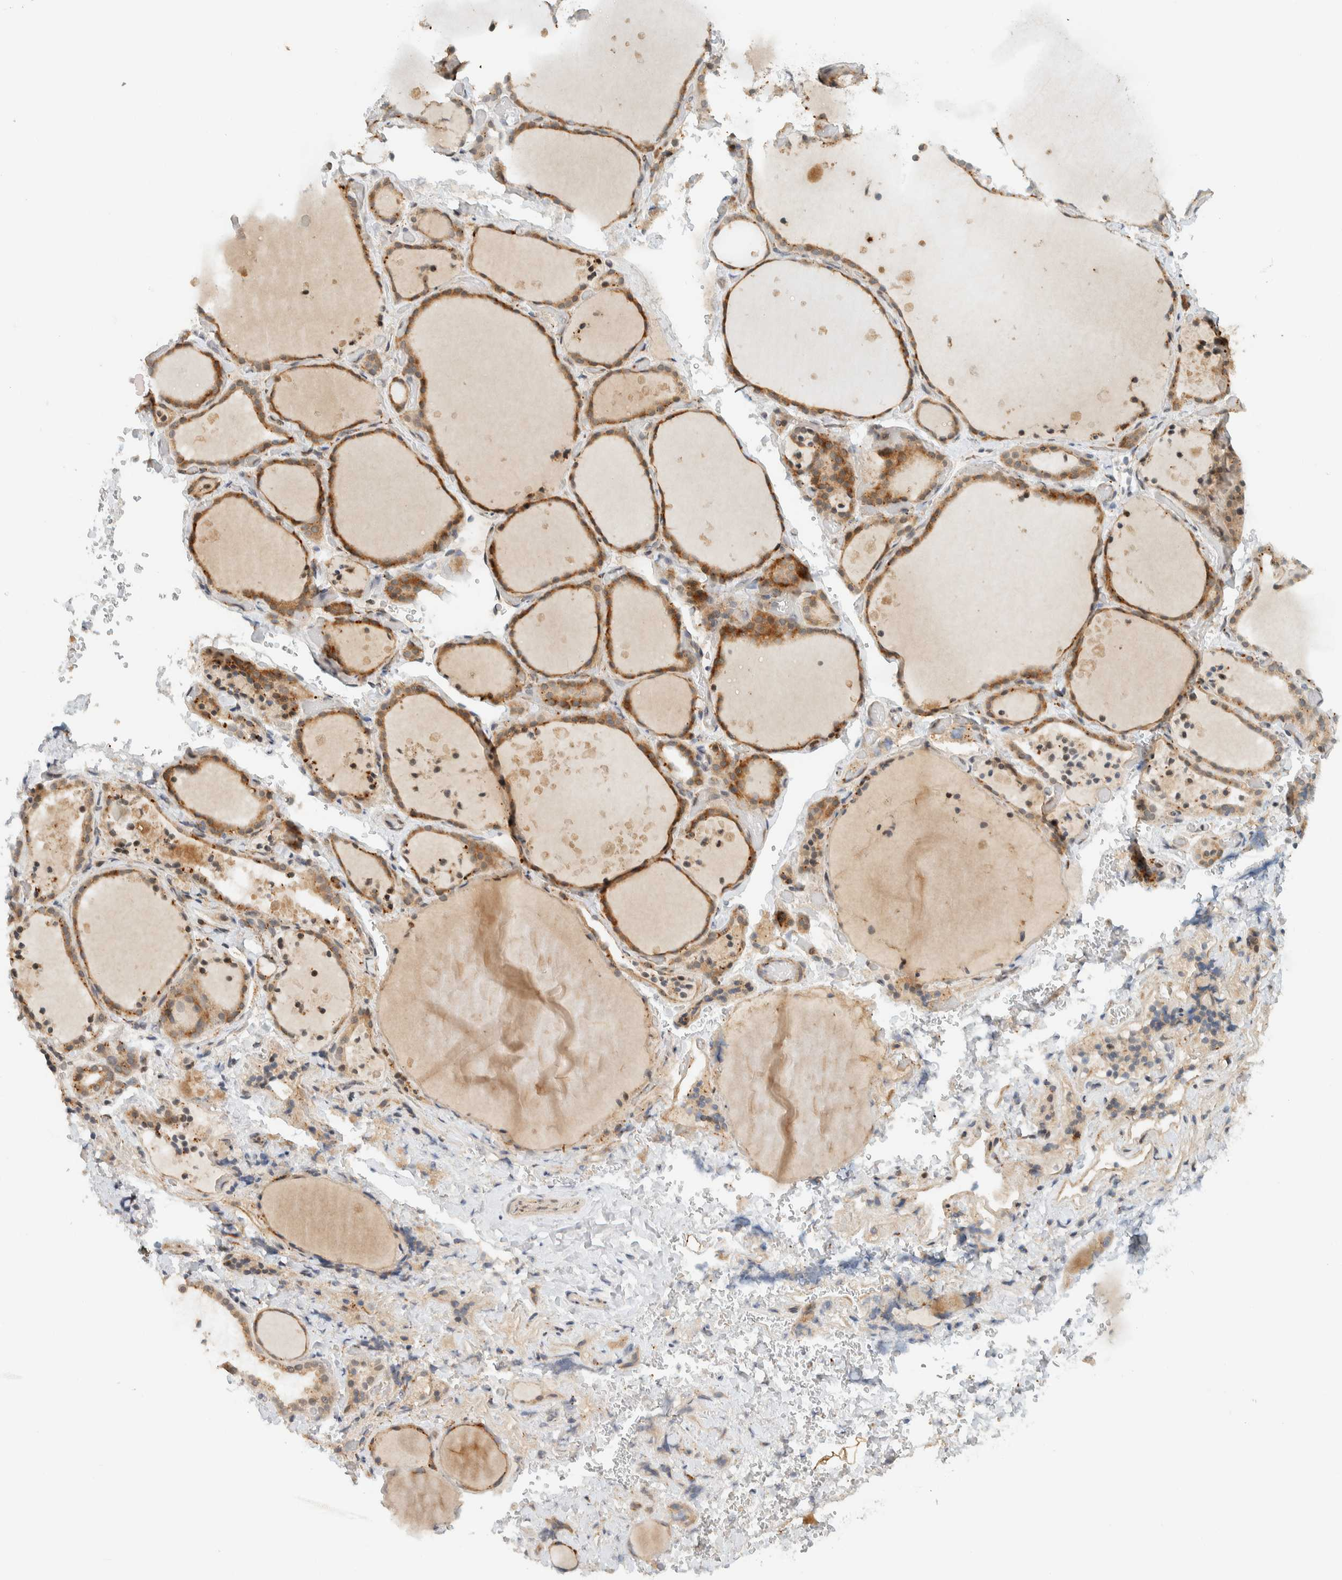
{"staining": {"intensity": "strong", "quantity": ">75%", "location": "cytoplasmic/membranous"}, "tissue": "thyroid gland", "cell_type": "Glandular cells", "image_type": "normal", "snomed": [{"axis": "morphology", "description": "Normal tissue, NOS"}, {"axis": "topography", "description": "Thyroid gland"}], "caption": "Thyroid gland stained for a protein (brown) shows strong cytoplasmic/membranous positive positivity in about >75% of glandular cells.", "gene": "ITPRID1", "patient": {"sex": "female", "age": 44}}